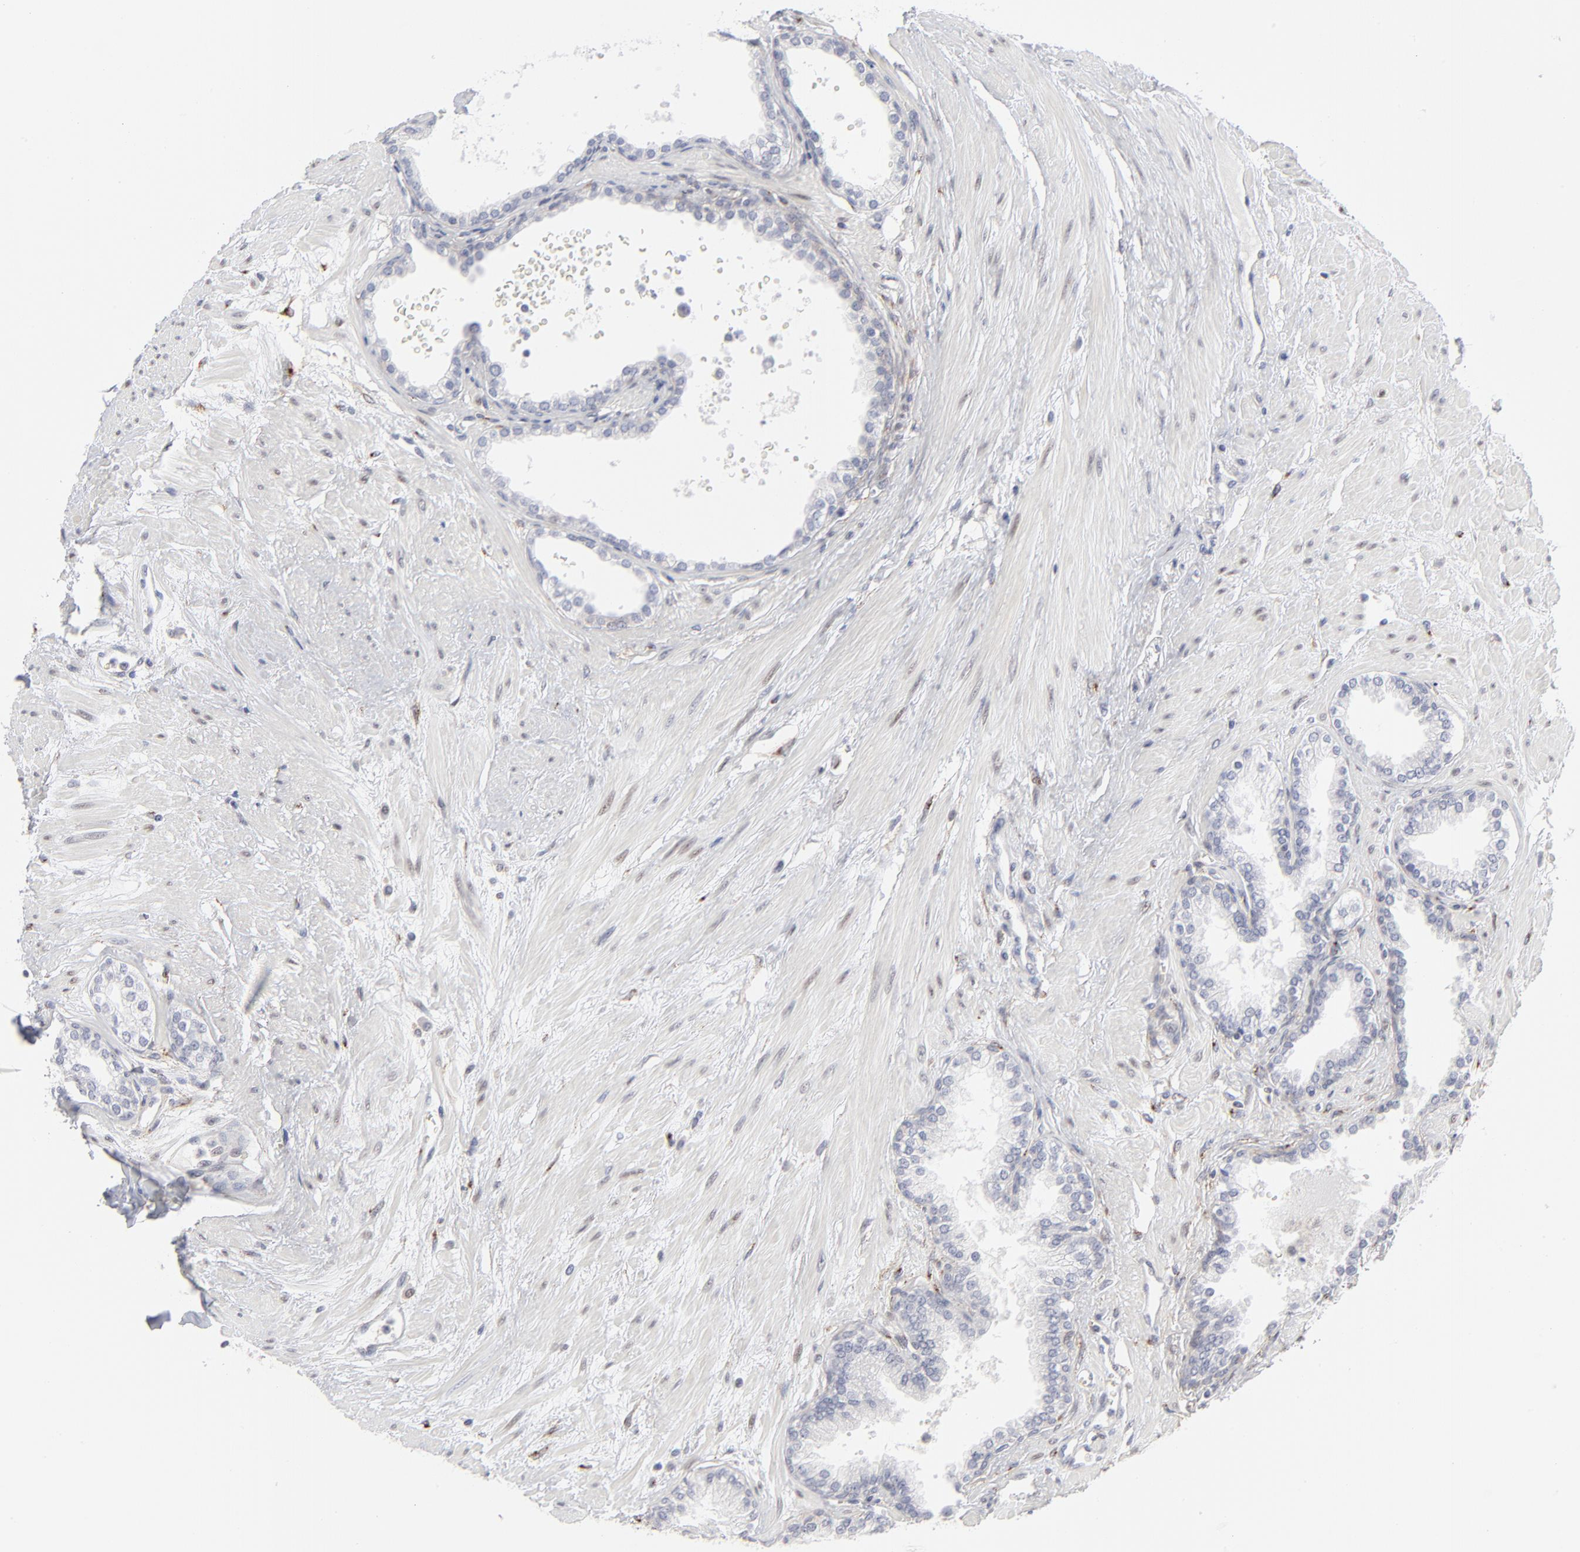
{"staining": {"intensity": "negative", "quantity": "none", "location": "none"}, "tissue": "prostate", "cell_type": "Glandular cells", "image_type": "normal", "snomed": [{"axis": "morphology", "description": "Normal tissue, NOS"}, {"axis": "topography", "description": "Prostate"}], "caption": "IHC photomicrograph of unremarkable human prostate stained for a protein (brown), which demonstrates no expression in glandular cells.", "gene": "AURKA", "patient": {"sex": "male", "age": 64}}